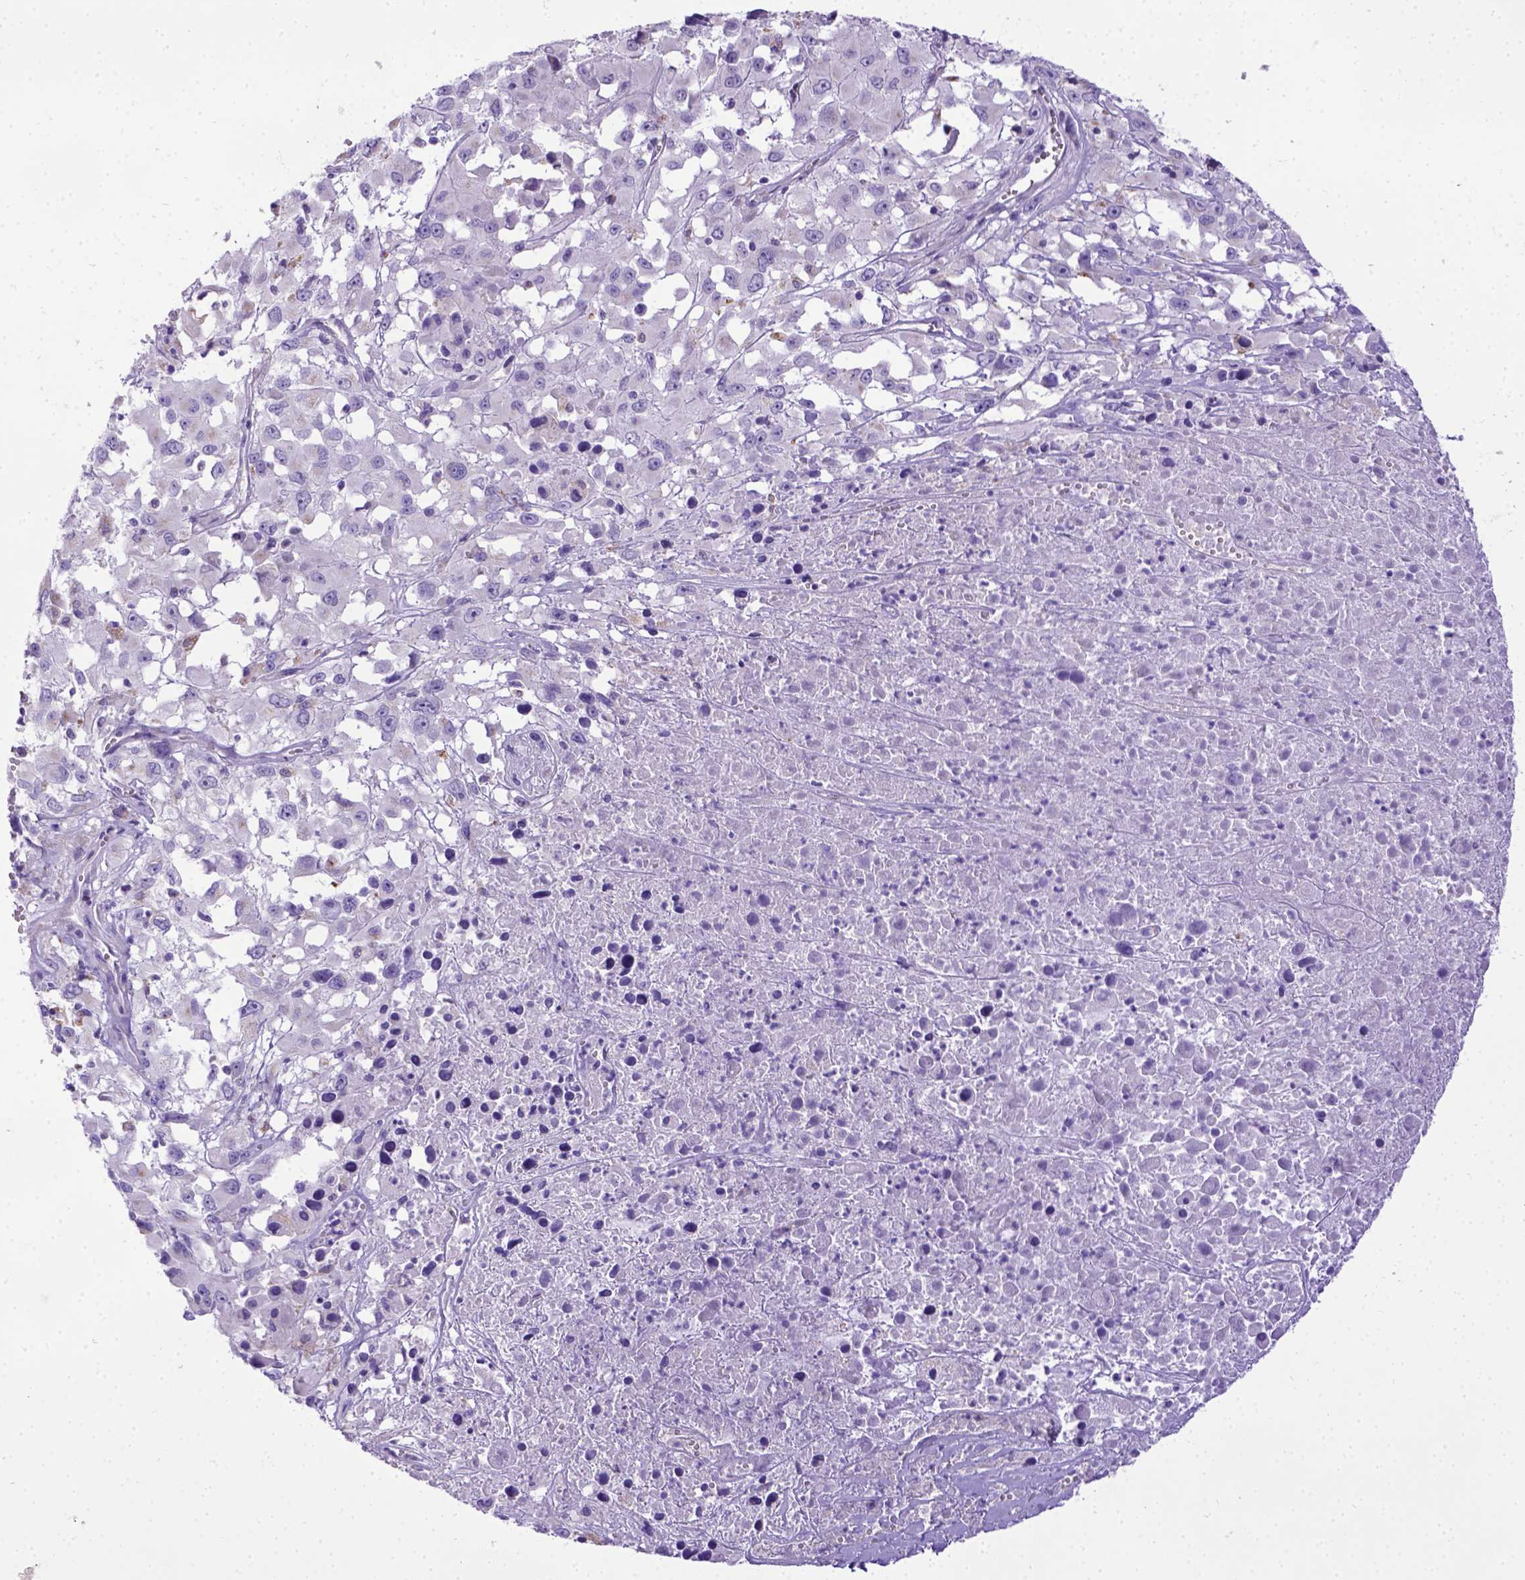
{"staining": {"intensity": "negative", "quantity": "none", "location": "none"}, "tissue": "melanoma", "cell_type": "Tumor cells", "image_type": "cancer", "snomed": [{"axis": "morphology", "description": "Malignant melanoma, Metastatic site"}, {"axis": "topography", "description": "Soft tissue"}], "caption": "Tumor cells show no significant protein positivity in melanoma.", "gene": "SPEF1", "patient": {"sex": "male", "age": 50}}